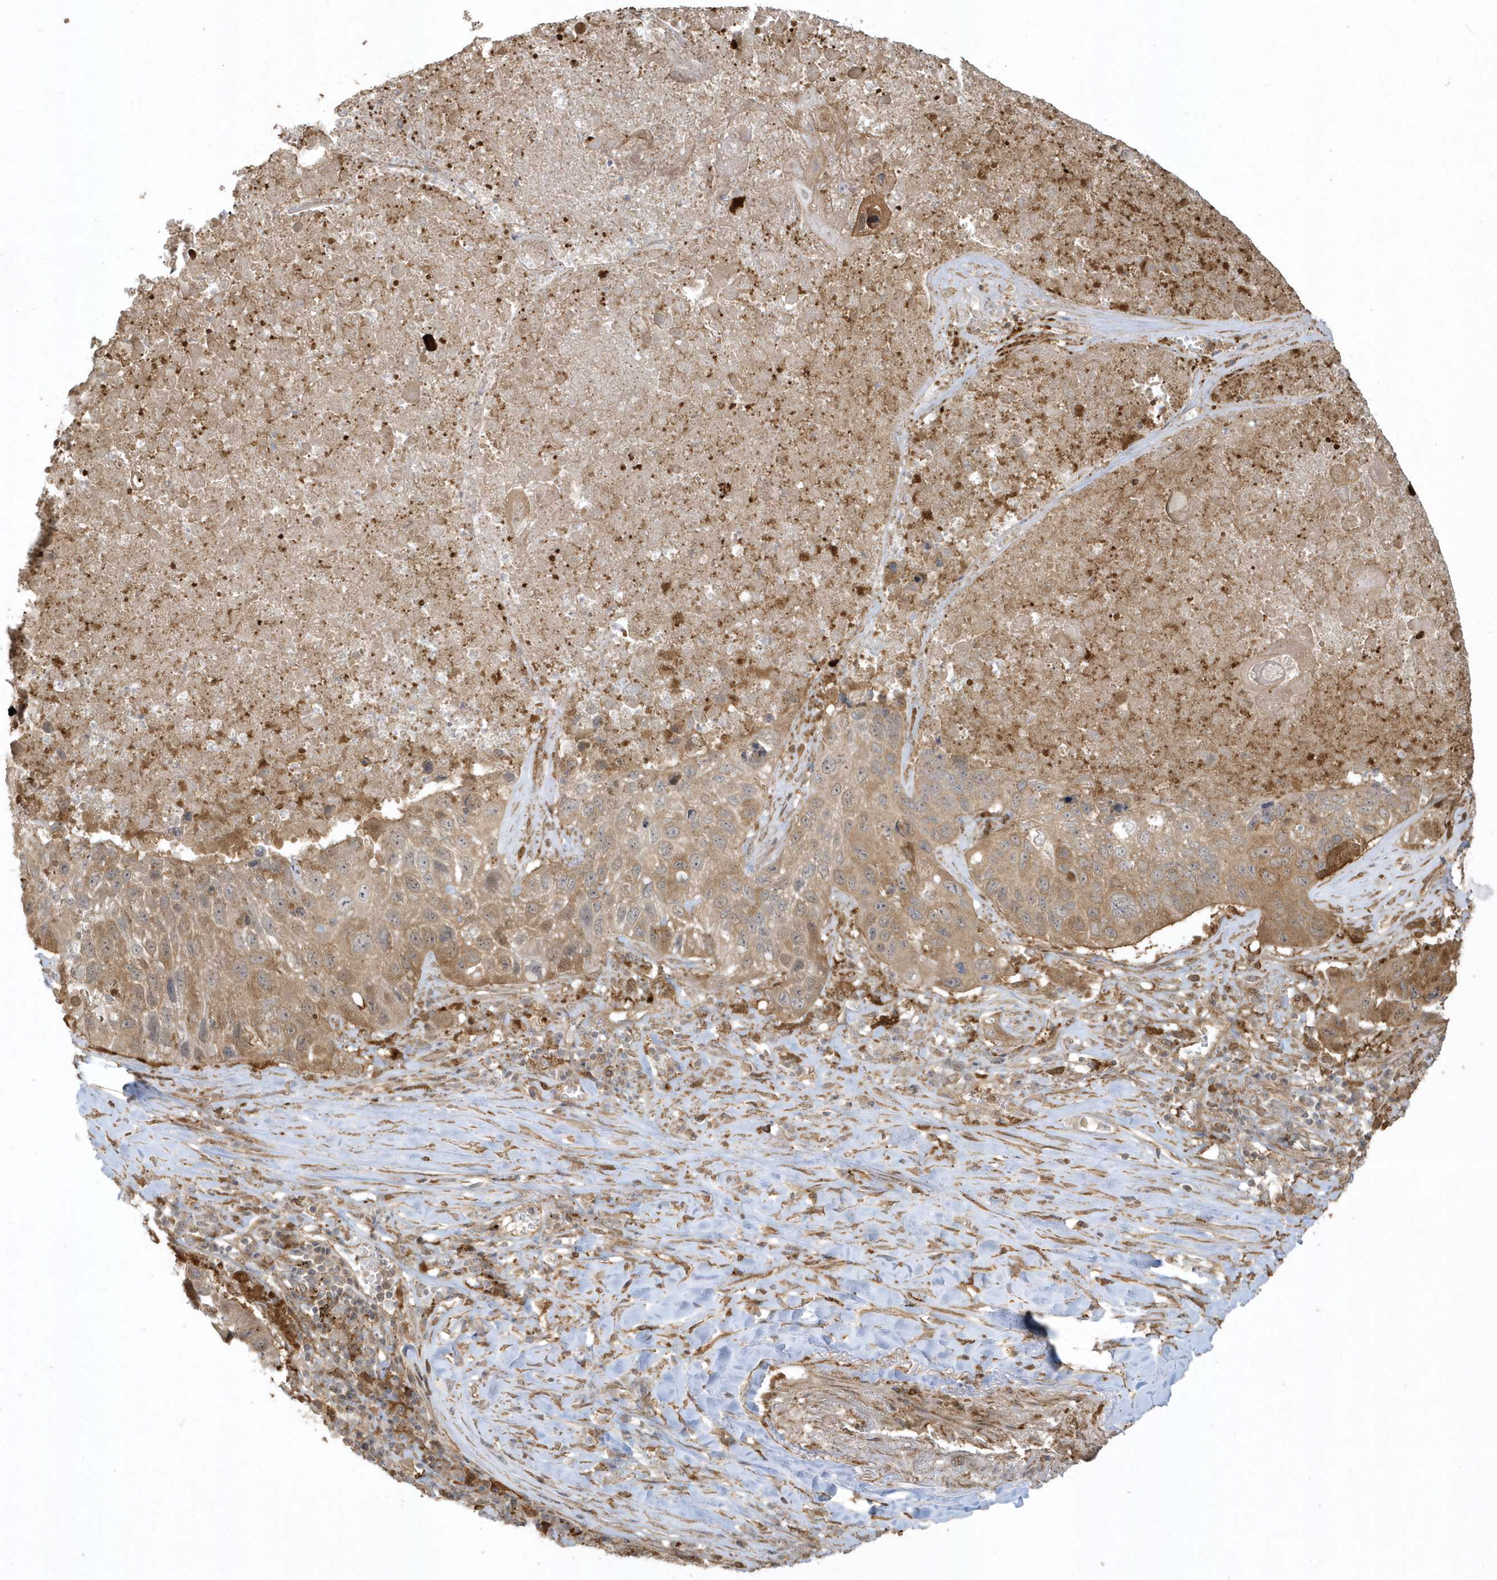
{"staining": {"intensity": "moderate", "quantity": ">75%", "location": "cytoplasmic/membranous"}, "tissue": "lung cancer", "cell_type": "Tumor cells", "image_type": "cancer", "snomed": [{"axis": "morphology", "description": "Squamous cell carcinoma, NOS"}, {"axis": "topography", "description": "Lung"}], "caption": "This micrograph exhibits lung squamous cell carcinoma stained with immunohistochemistry to label a protein in brown. The cytoplasmic/membranous of tumor cells show moderate positivity for the protein. Nuclei are counter-stained blue.", "gene": "HNMT", "patient": {"sex": "male", "age": 61}}